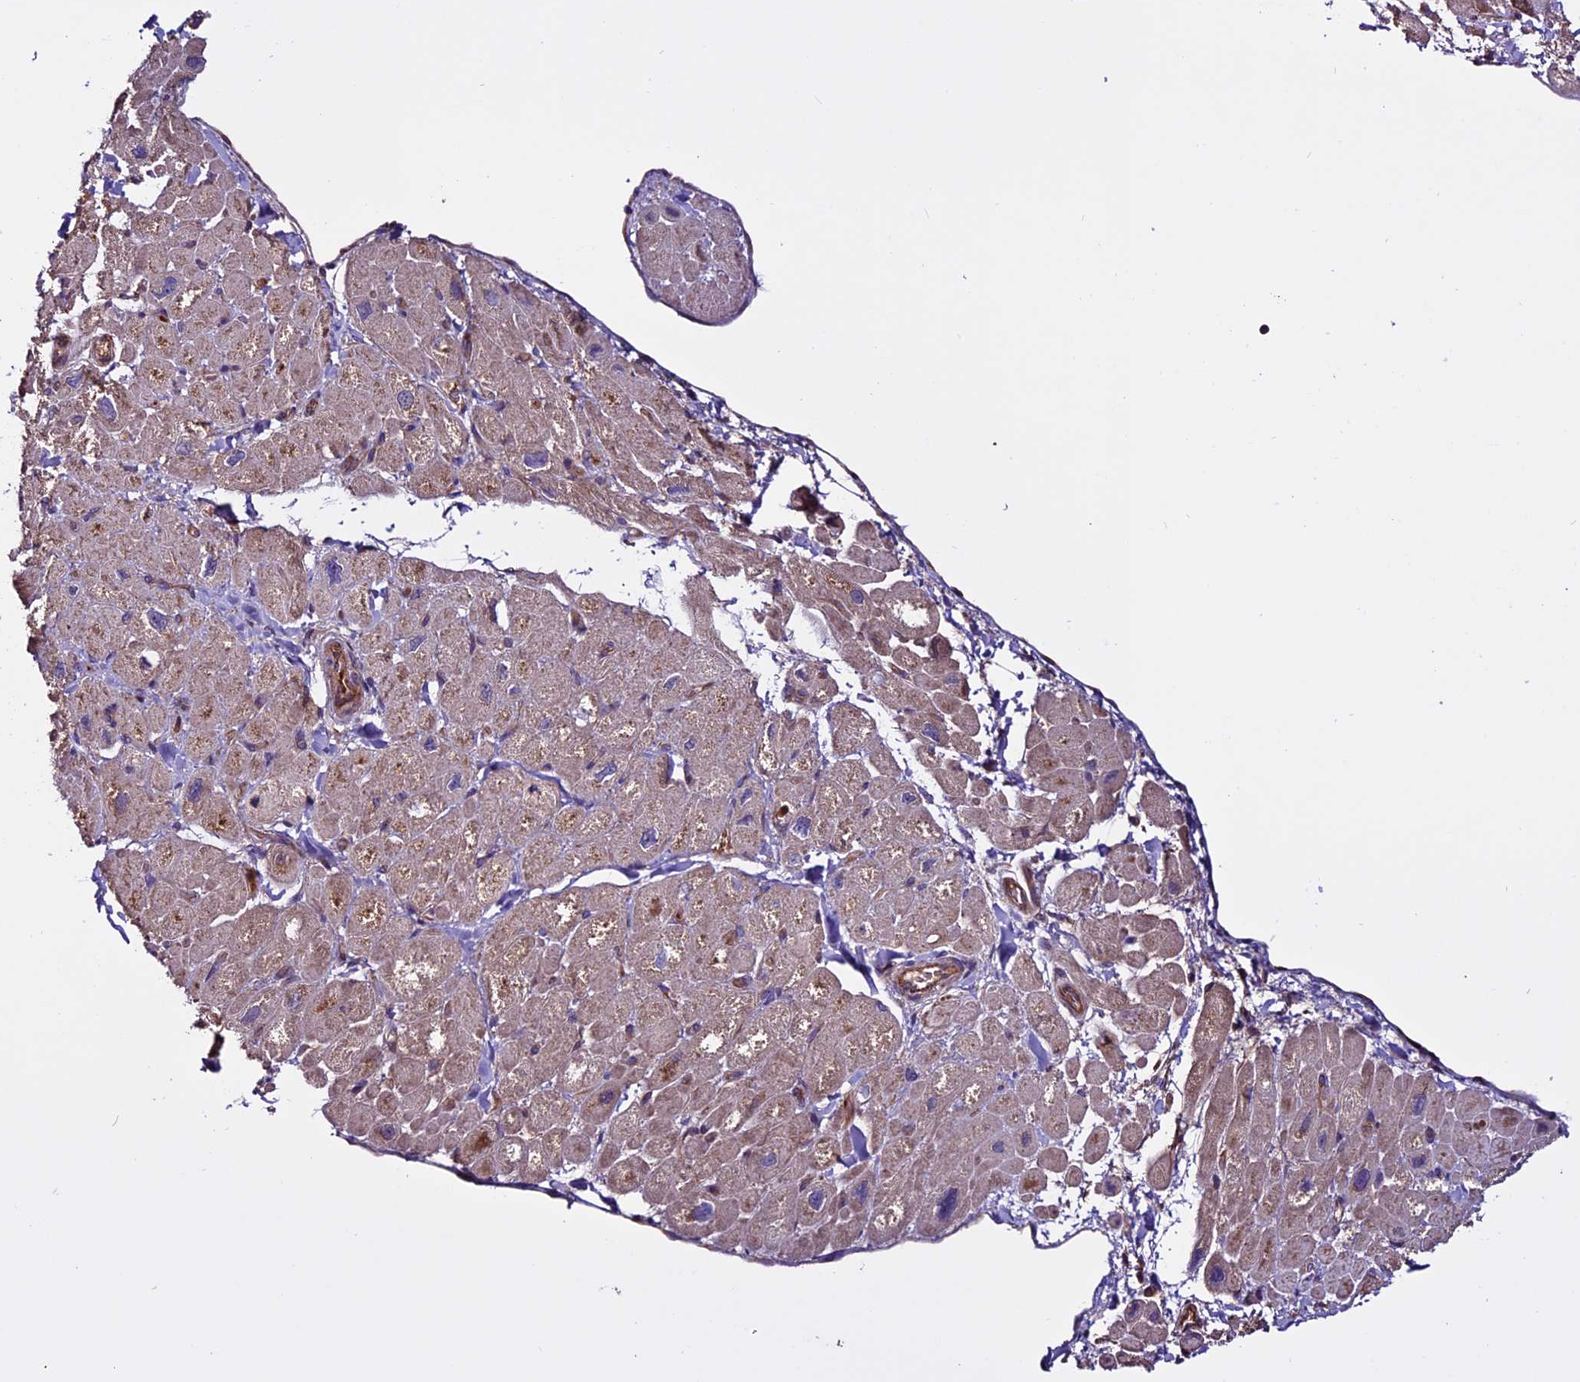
{"staining": {"intensity": "weak", "quantity": "25%-75%", "location": "cytoplasmic/membranous"}, "tissue": "heart muscle", "cell_type": "Cardiomyocytes", "image_type": "normal", "snomed": [{"axis": "morphology", "description": "Normal tissue, NOS"}, {"axis": "topography", "description": "Heart"}], "caption": "Immunohistochemistry (IHC) of benign heart muscle demonstrates low levels of weak cytoplasmic/membranous positivity in approximately 25%-75% of cardiomyocytes. (IHC, brightfield microscopy, high magnification).", "gene": "RINL", "patient": {"sex": "male", "age": 65}}